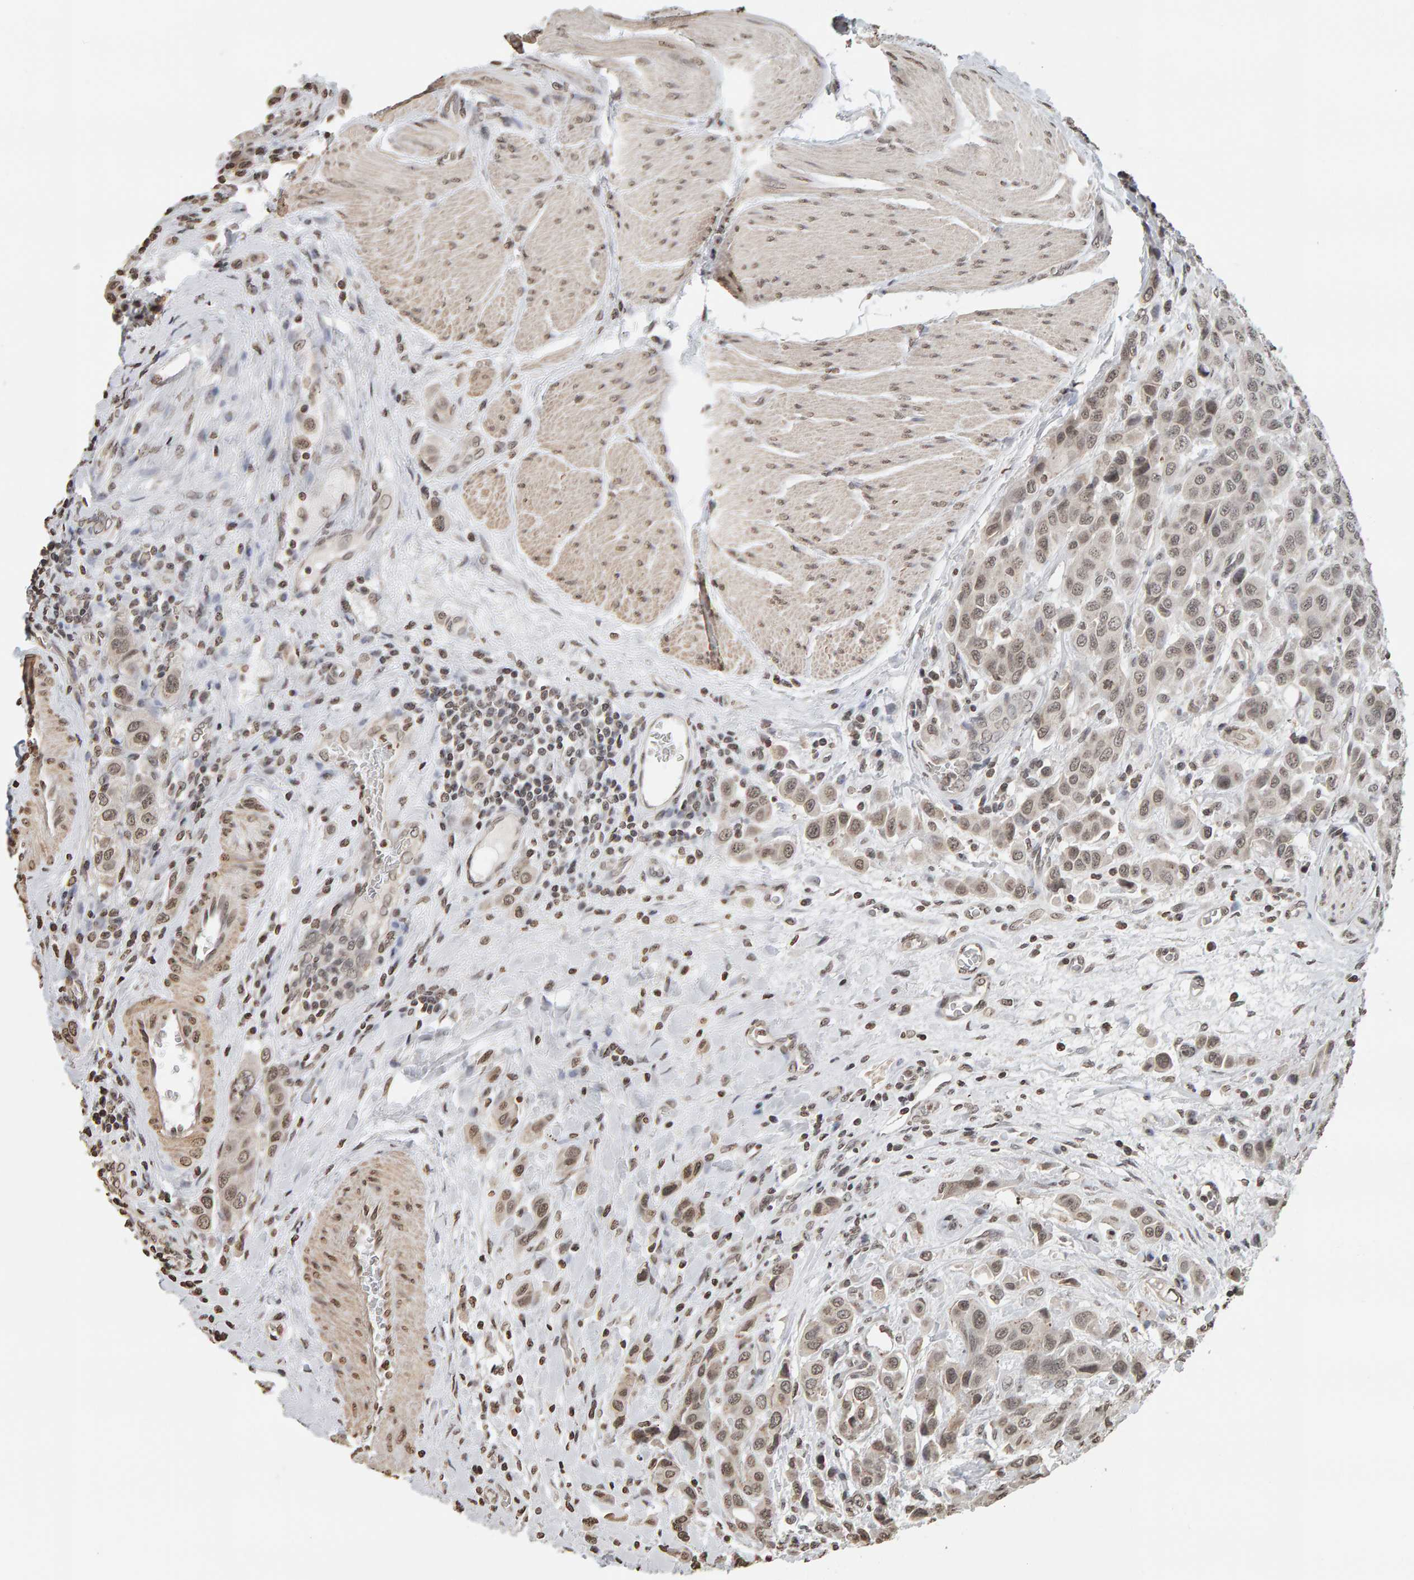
{"staining": {"intensity": "weak", "quantity": ">75%", "location": "nuclear"}, "tissue": "urothelial cancer", "cell_type": "Tumor cells", "image_type": "cancer", "snomed": [{"axis": "morphology", "description": "Urothelial carcinoma, High grade"}, {"axis": "topography", "description": "Urinary bladder"}], "caption": "High-grade urothelial carcinoma stained with a brown dye shows weak nuclear positive positivity in approximately >75% of tumor cells.", "gene": "AFF4", "patient": {"sex": "male", "age": 50}}